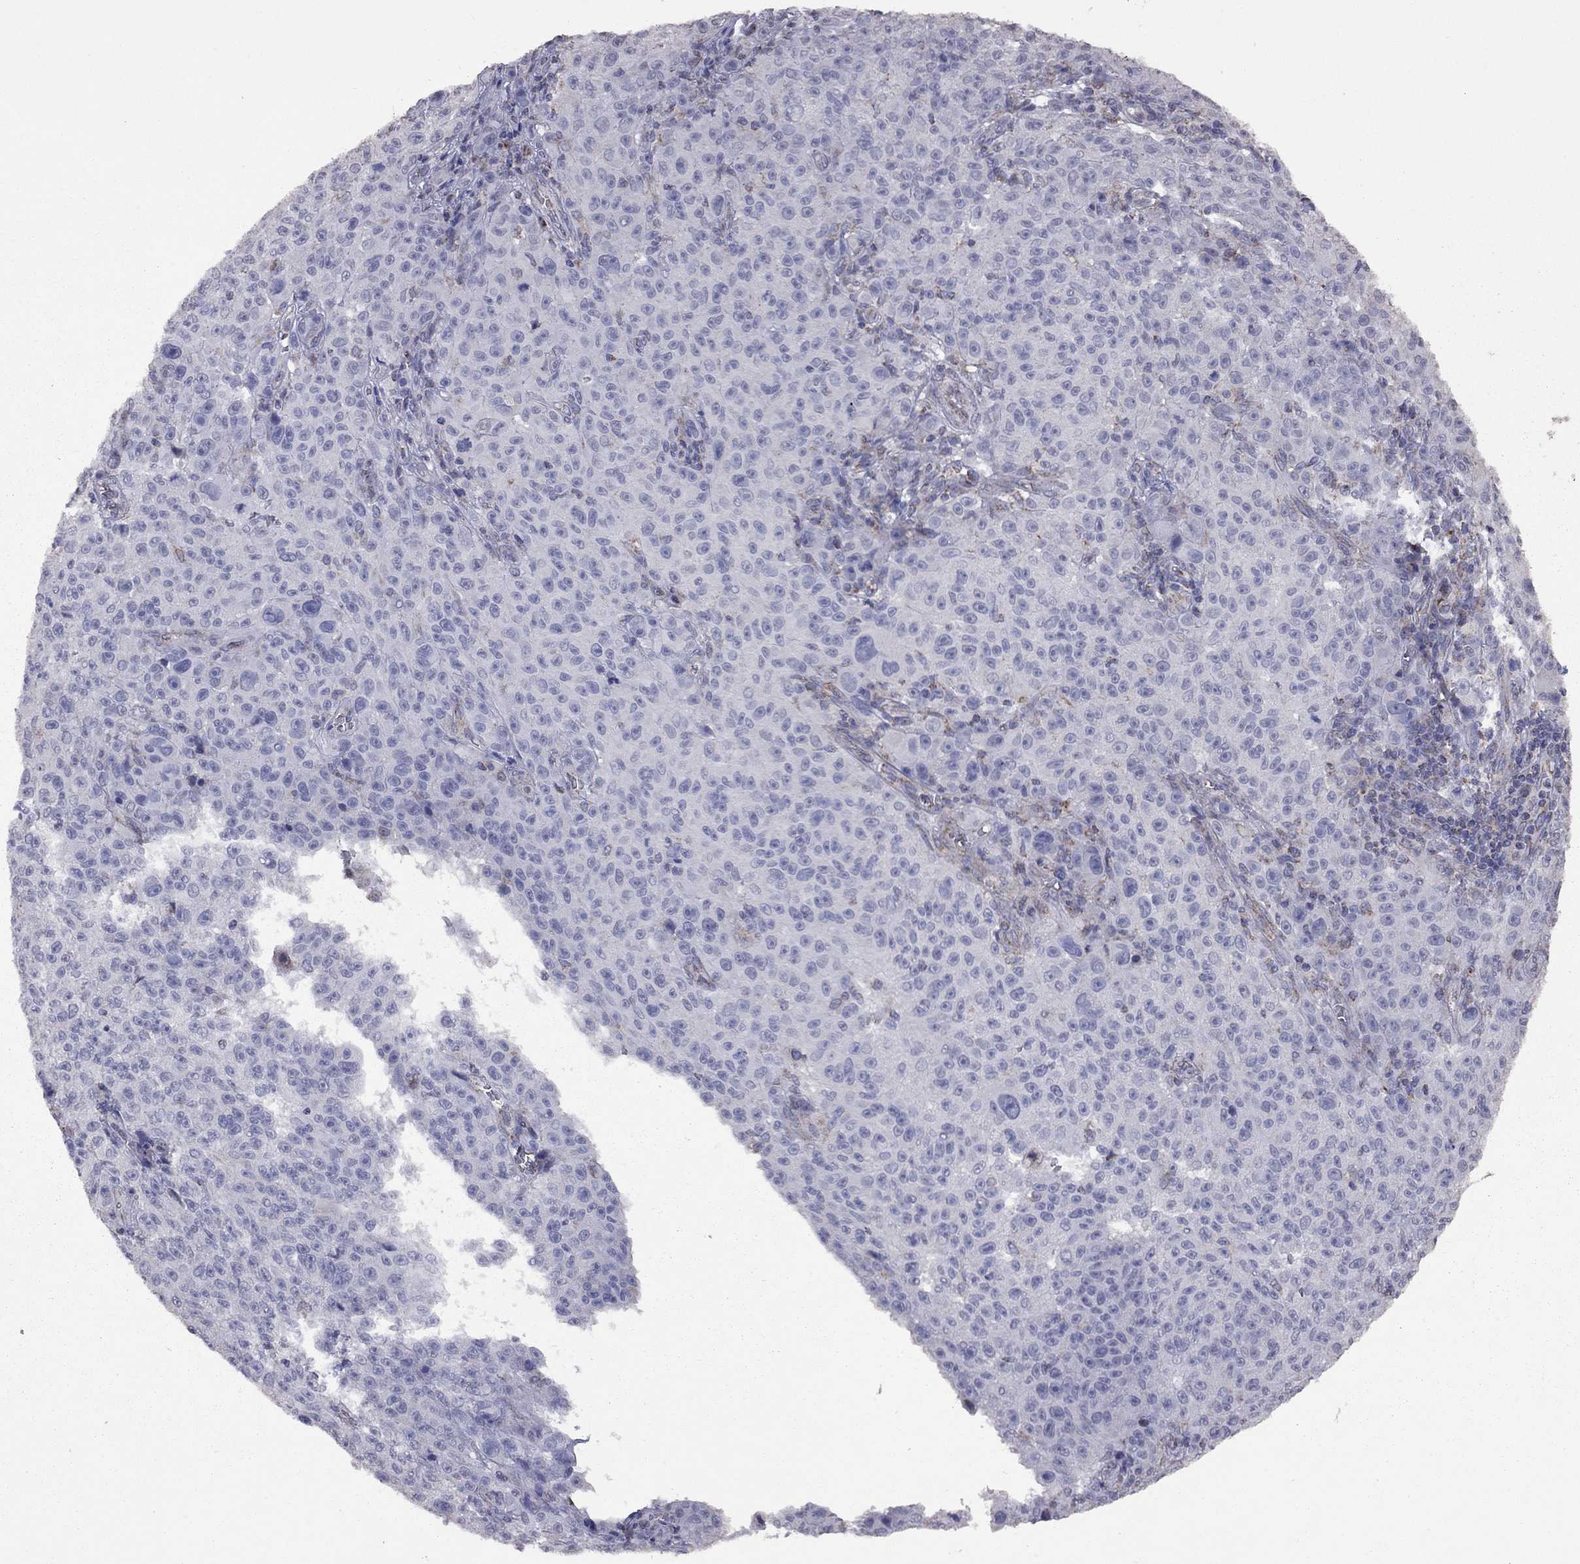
{"staining": {"intensity": "negative", "quantity": "none", "location": "none"}, "tissue": "melanoma", "cell_type": "Tumor cells", "image_type": "cancer", "snomed": [{"axis": "morphology", "description": "Malignant melanoma, NOS"}, {"axis": "topography", "description": "Skin"}], "caption": "DAB immunohistochemical staining of melanoma displays no significant staining in tumor cells.", "gene": "NDUFB1", "patient": {"sex": "female", "age": 82}}